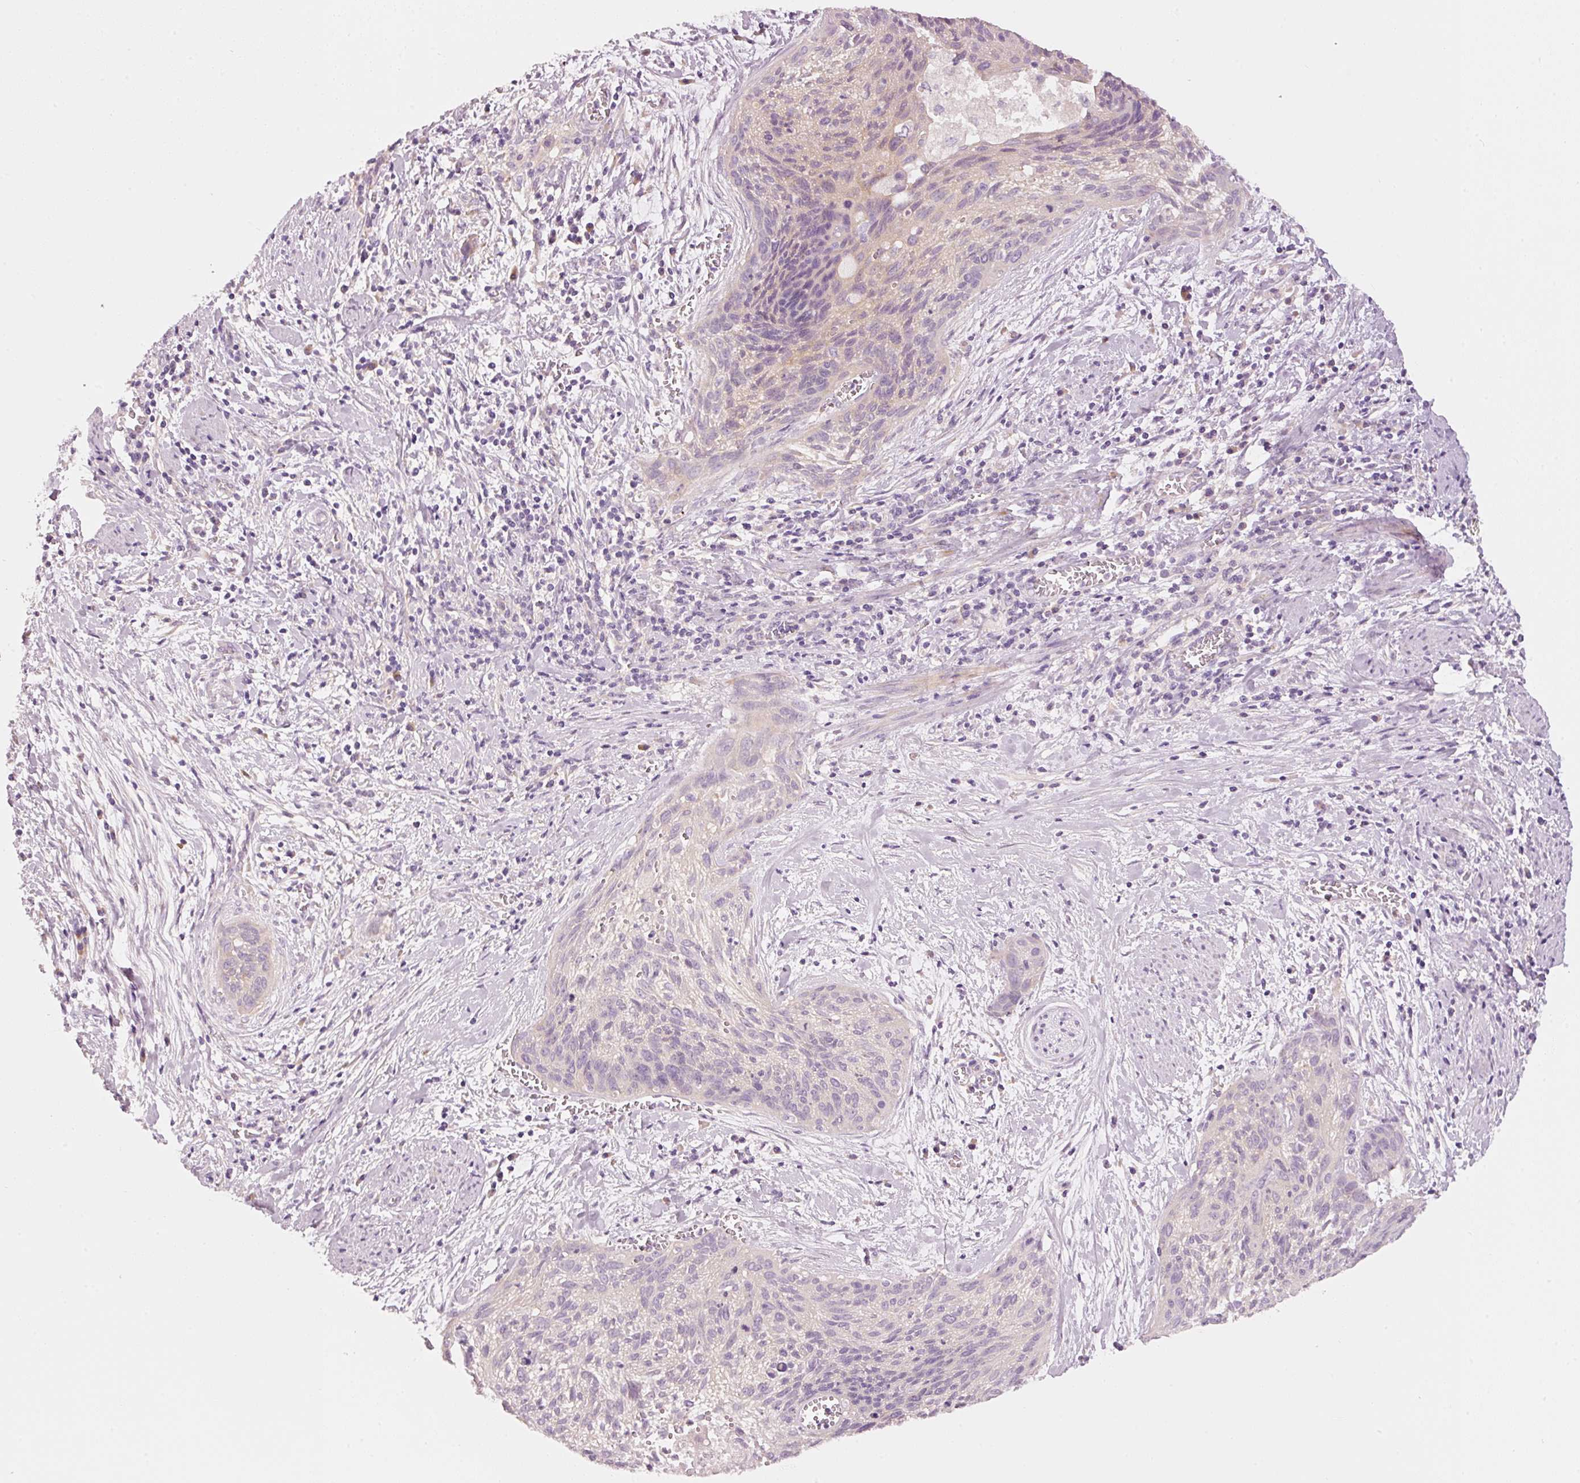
{"staining": {"intensity": "negative", "quantity": "none", "location": "none"}, "tissue": "cervical cancer", "cell_type": "Tumor cells", "image_type": "cancer", "snomed": [{"axis": "morphology", "description": "Squamous cell carcinoma, NOS"}, {"axis": "topography", "description": "Cervix"}], "caption": "Immunohistochemistry micrograph of squamous cell carcinoma (cervical) stained for a protein (brown), which reveals no positivity in tumor cells. (Brightfield microscopy of DAB immunohistochemistry (IHC) at high magnification).", "gene": "PDXDC1", "patient": {"sex": "female", "age": 55}}